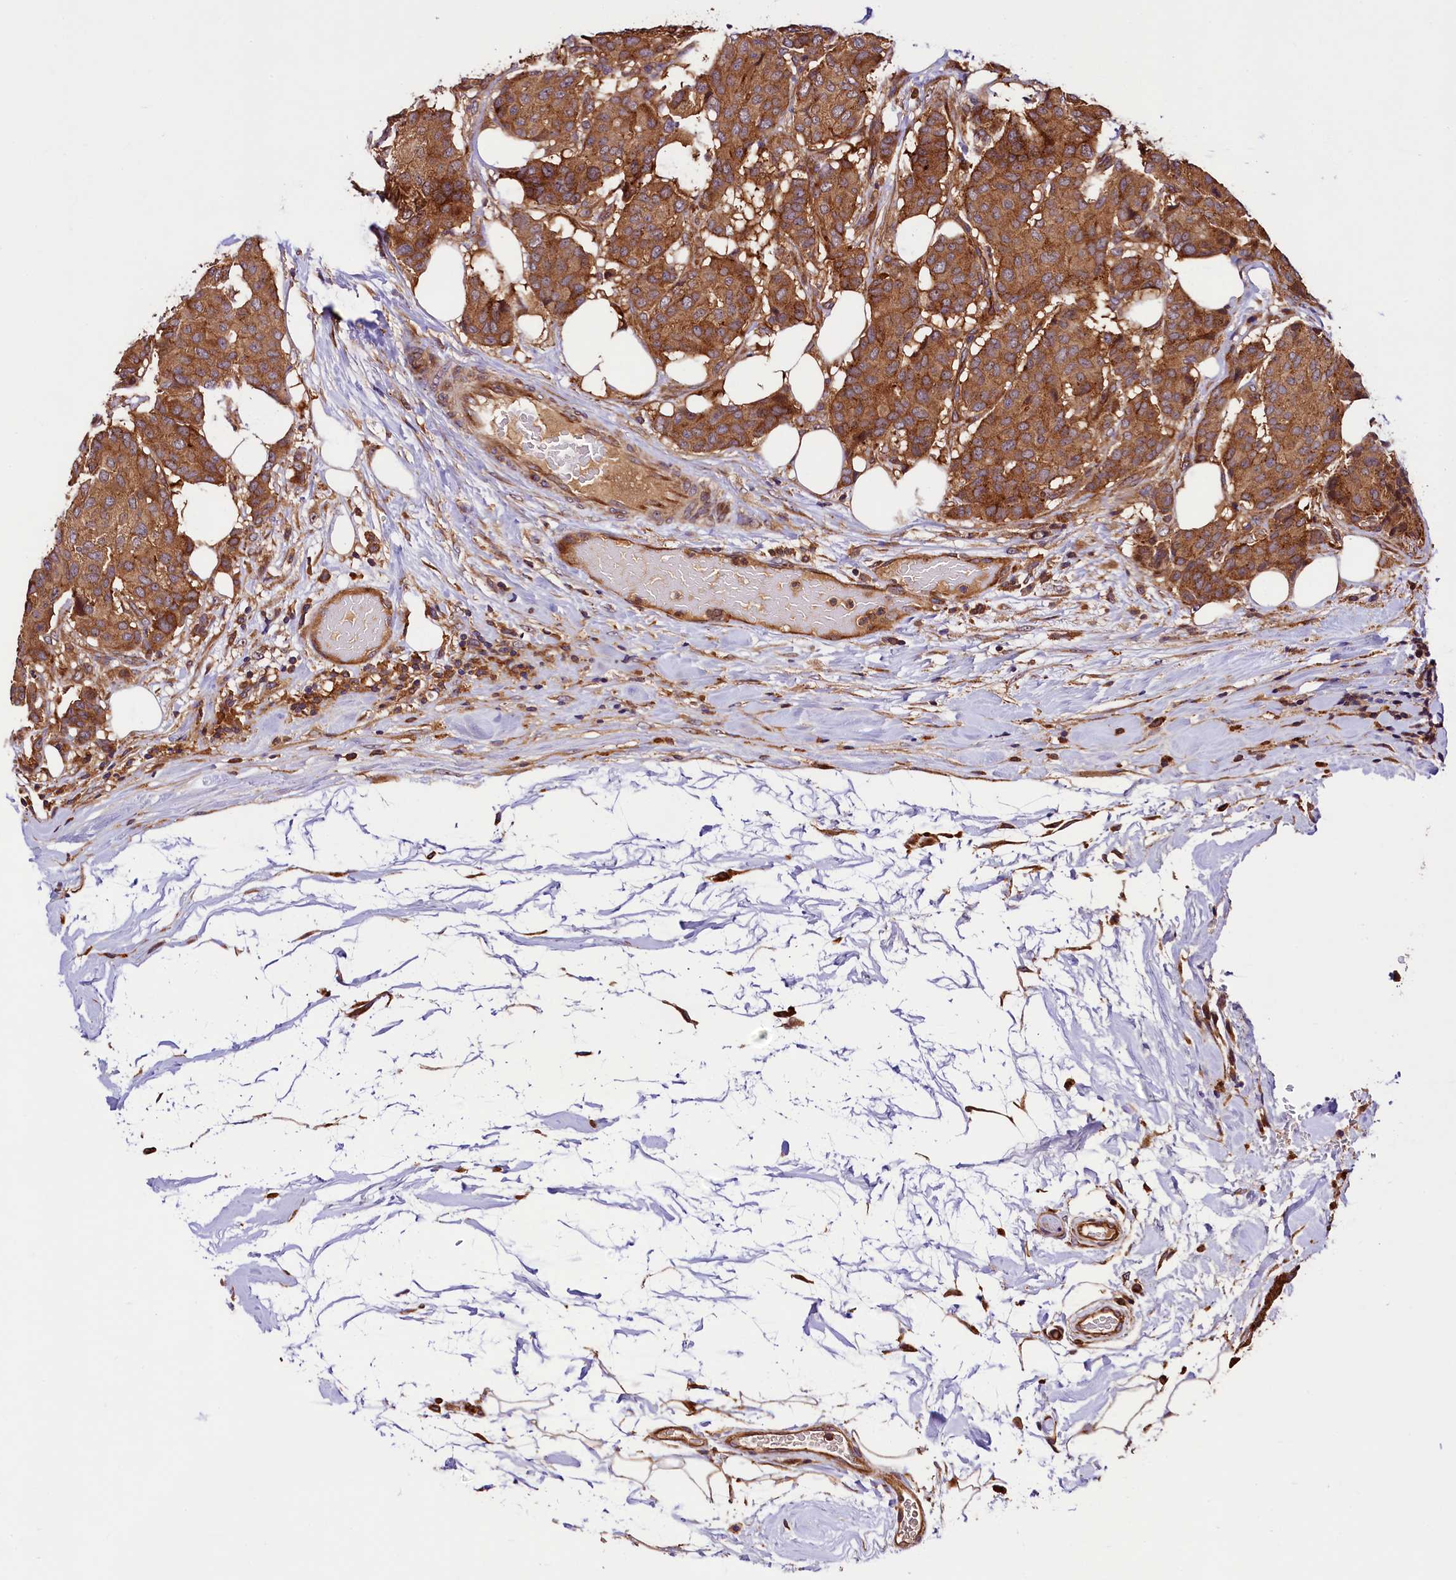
{"staining": {"intensity": "strong", "quantity": ">75%", "location": "cytoplasmic/membranous"}, "tissue": "breast cancer", "cell_type": "Tumor cells", "image_type": "cancer", "snomed": [{"axis": "morphology", "description": "Duct carcinoma"}, {"axis": "topography", "description": "Breast"}], "caption": "Strong cytoplasmic/membranous staining is present in approximately >75% of tumor cells in breast cancer. (Brightfield microscopy of DAB IHC at high magnification).", "gene": "VPS35", "patient": {"sex": "female", "age": 75}}